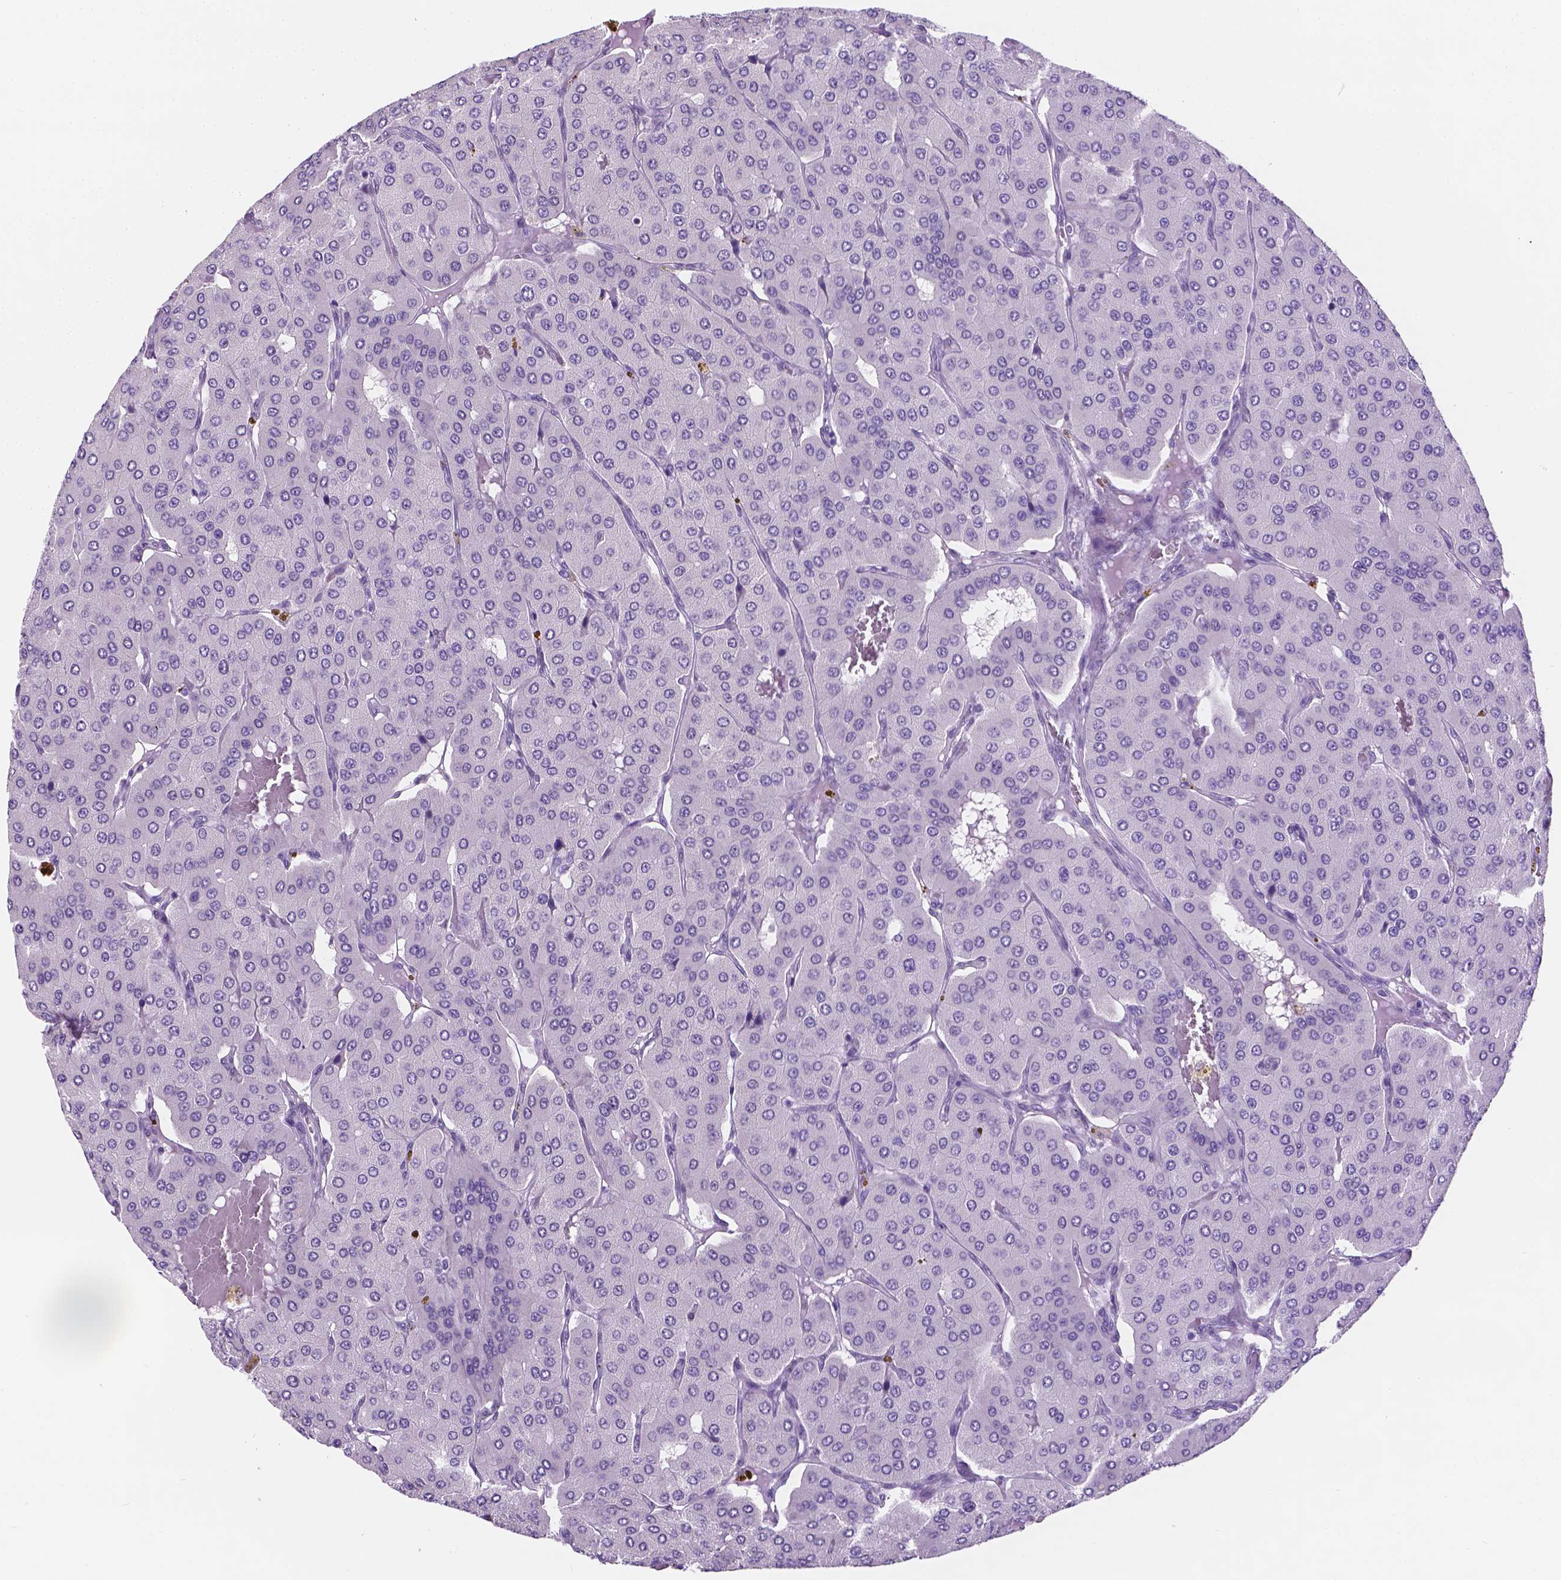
{"staining": {"intensity": "negative", "quantity": "none", "location": "none"}, "tissue": "parathyroid gland", "cell_type": "Glandular cells", "image_type": "normal", "snomed": [{"axis": "morphology", "description": "Normal tissue, NOS"}, {"axis": "morphology", "description": "Adenoma, NOS"}, {"axis": "topography", "description": "Parathyroid gland"}], "caption": "Protein analysis of normal parathyroid gland exhibits no significant staining in glandular cells.", "gene": "TMEM210", "patient": {"sex": "female", "age": 86}}